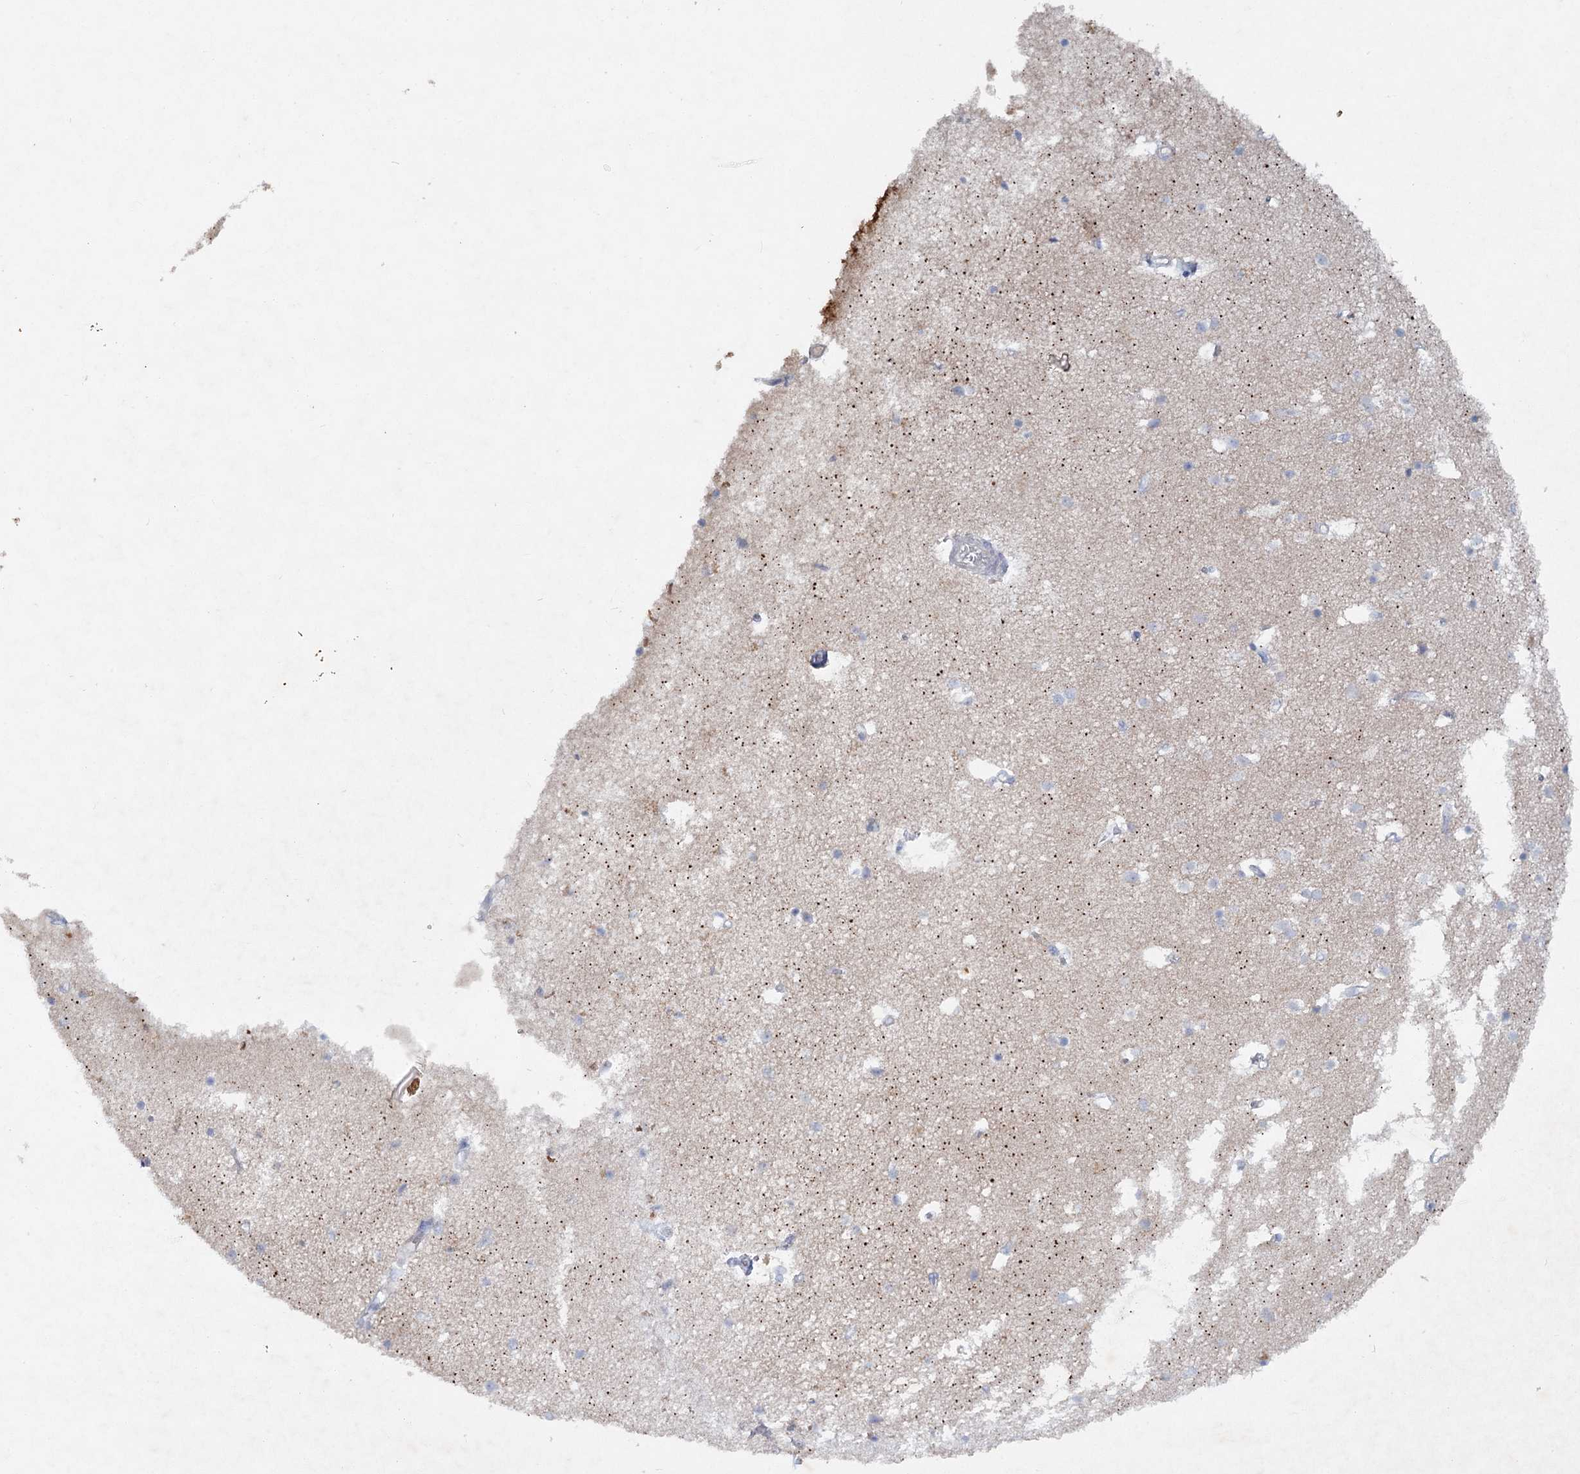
{"staining": {"intensity": "negative", "quantity": "none", "location": "none"}, "tissue": "cerebral cortex", "cell_type": "Endothelial cells", "image_type": "normal", "snomed": [{"axis": "morphology", "description": "Normal tissue, NOS"}, {"axis": "topography", "description": "Cerebral cortex"}], "caption": "Human cerebral cortex stained for a protein using immunohistochemistry displays no expression in endothelial cells.", "gene": "MAP3K13", "patient": {"sex": "male", "age": 54}}